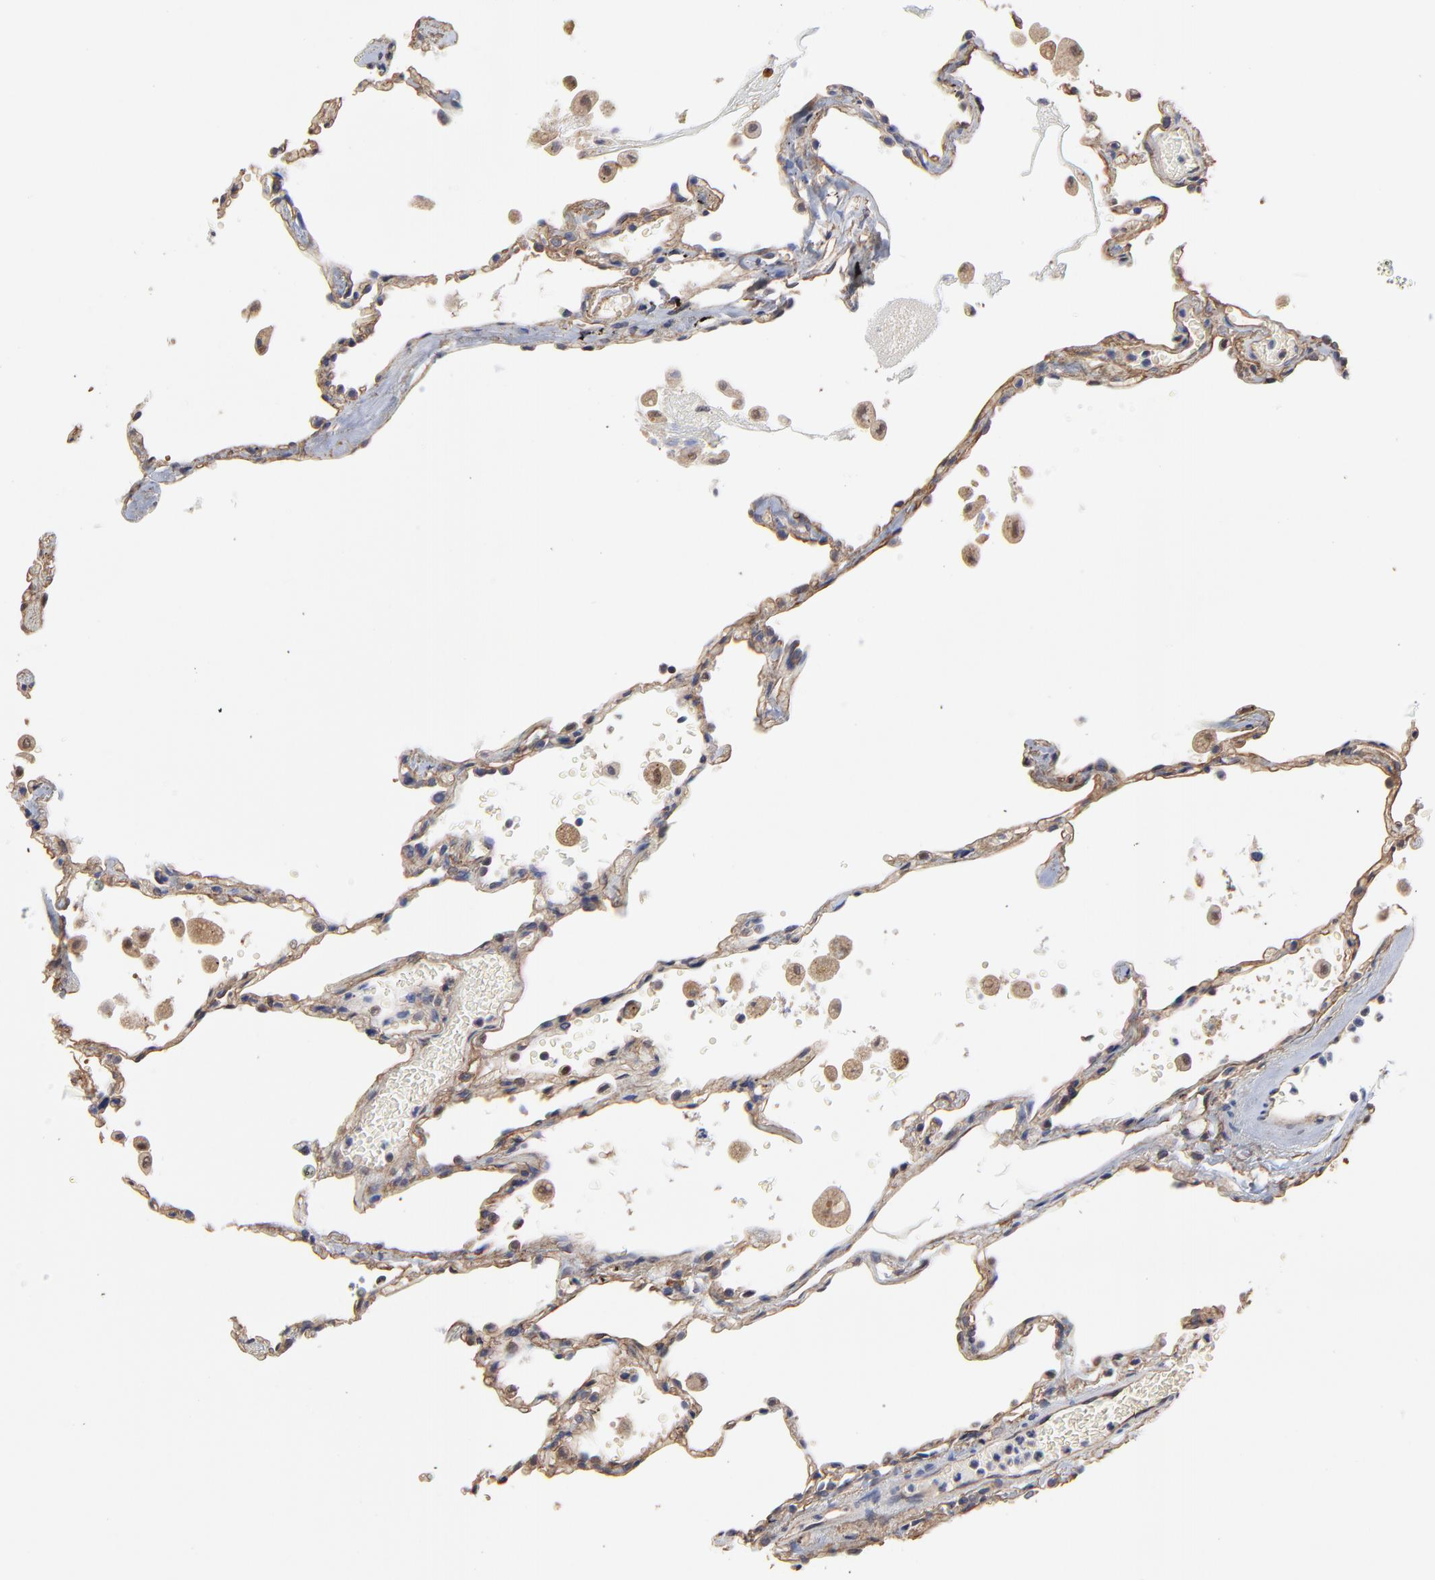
{"staining": {"intensity": "moderate", "quantity": ">75%", "location": "cytoplasmic/membranous"}, "tissue": "lung", "cell_type": "Alveolar cells", "image_type": "normal", "snomed": [{"axis": "morphology", "description": "Normal tissue, NOS"}, {"axis": "topography", "description": "Lung"}], "caption": "The micrograph reveals immunohistochemical staining of normal lung. There is moderate cytoplasmic/membranous staining is present in about >75% of alveolar cells. Immunohistochemistry stains the protein of interest in brown and the nuclei are stained blue.", "gene": "ARMT1", "patient": {"sex": "male", "age": 71}}